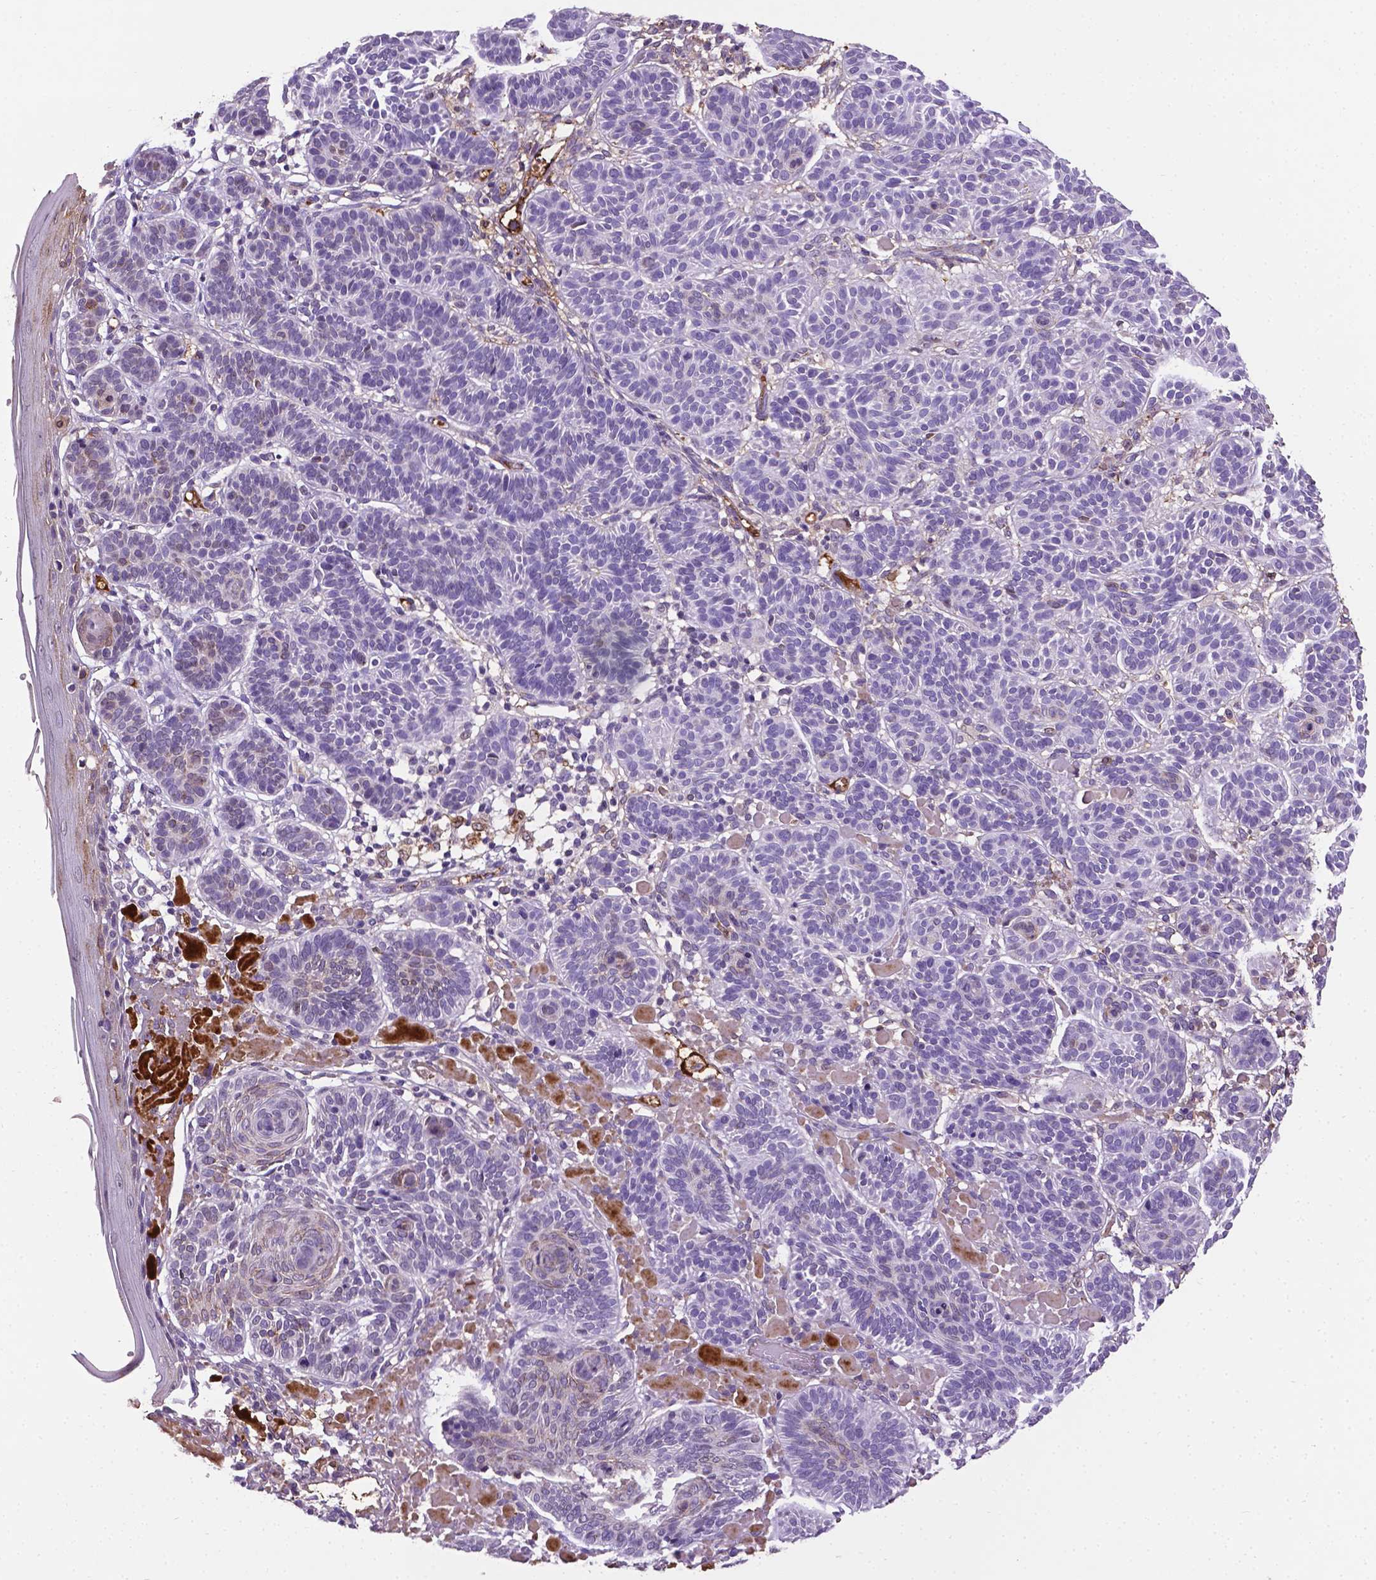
{"staining": {"intensity": "negative", "quantity": "none", "location": "none"}, "tissue": "skin cancer", "cell_type": "Tumor cells", "image_type": "cancer", "snomed": [{"axis": "morphology", "description": "Basal cell carcinoma"}, {"axis": "topography", "description": "Skin"}], "caption": "Protein analysis of basal cell carcinoma (skin) displays no significant expression in tumor cells. The staining is performed using DAB brown chromogen with nuclei counter-stained in using hematoxylin.", "gene": "APOE", "patient": {"sex": "male", "age": 85}}